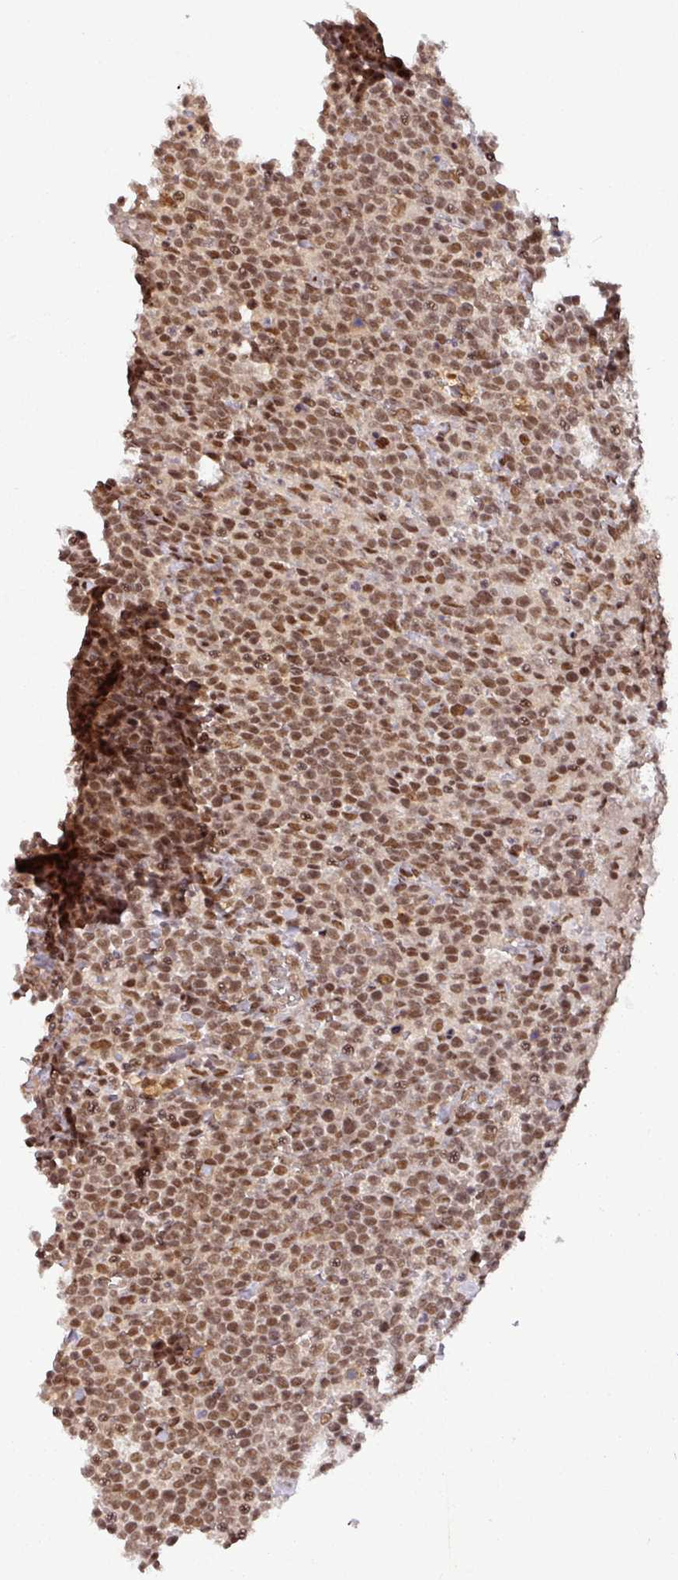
{"staining": {"intensity": "moderate", "quantity": ">75%", "location": "nuclear"}, "tissue": "lymphoma", "cell_type": "Tumor cells", "image_type": "cancer", "snomed": [{"axis": "morphology", "description": "Malignant lymphoma, non-Hodgkin's type, High grade"}, {"axis": "topography", "description": "Lymph node"}], "caption": "Lymphoma stained for a protein (brown) demonstrates moderate nuclear positive positivity in approximately >75% of tumor cells.", "gene": "SRSF2", "patient": {"sex": "male", "age": 61}}